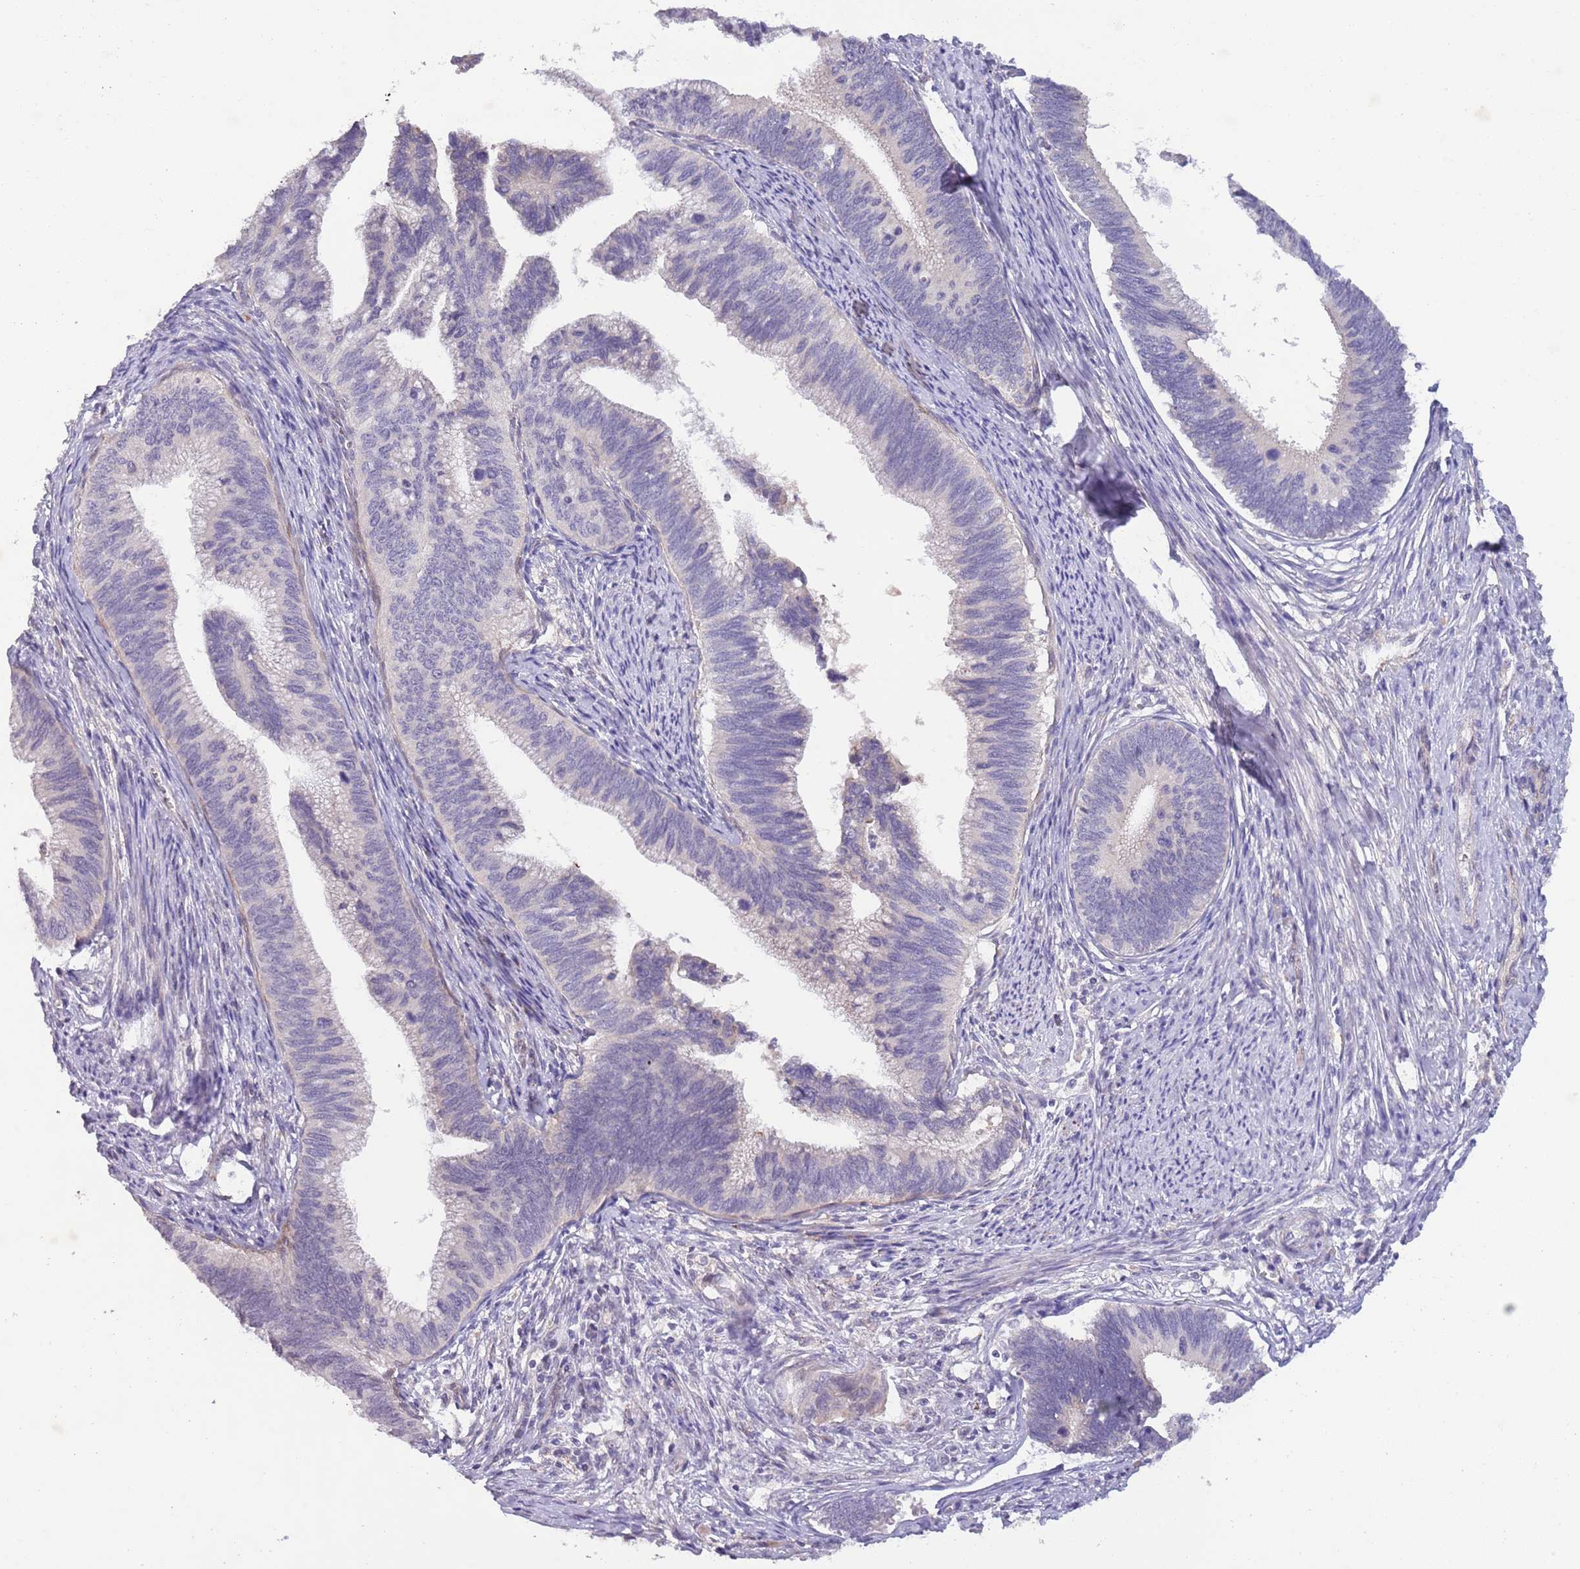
{"staining": {"intensity": "negative", "quantity": "none", "location": "none"}, "tissue": "cervical cancer", "cell_type": "Tumor cells", "image_type": "cancer", "snomed": [{"axis": "morphology", "description": "Adenocarcinoma, NOS"}, {"axis": "topography", "description": "Cervix"}], "caption": "High power microscopy photomicrograph of an immunohistochemistry (IHC) image of adenocarcinoma (cervical), revealing no significant staining in tumor cells.", "gene": "ZNF658", "patient": {"sex": "female", "age": 42}}